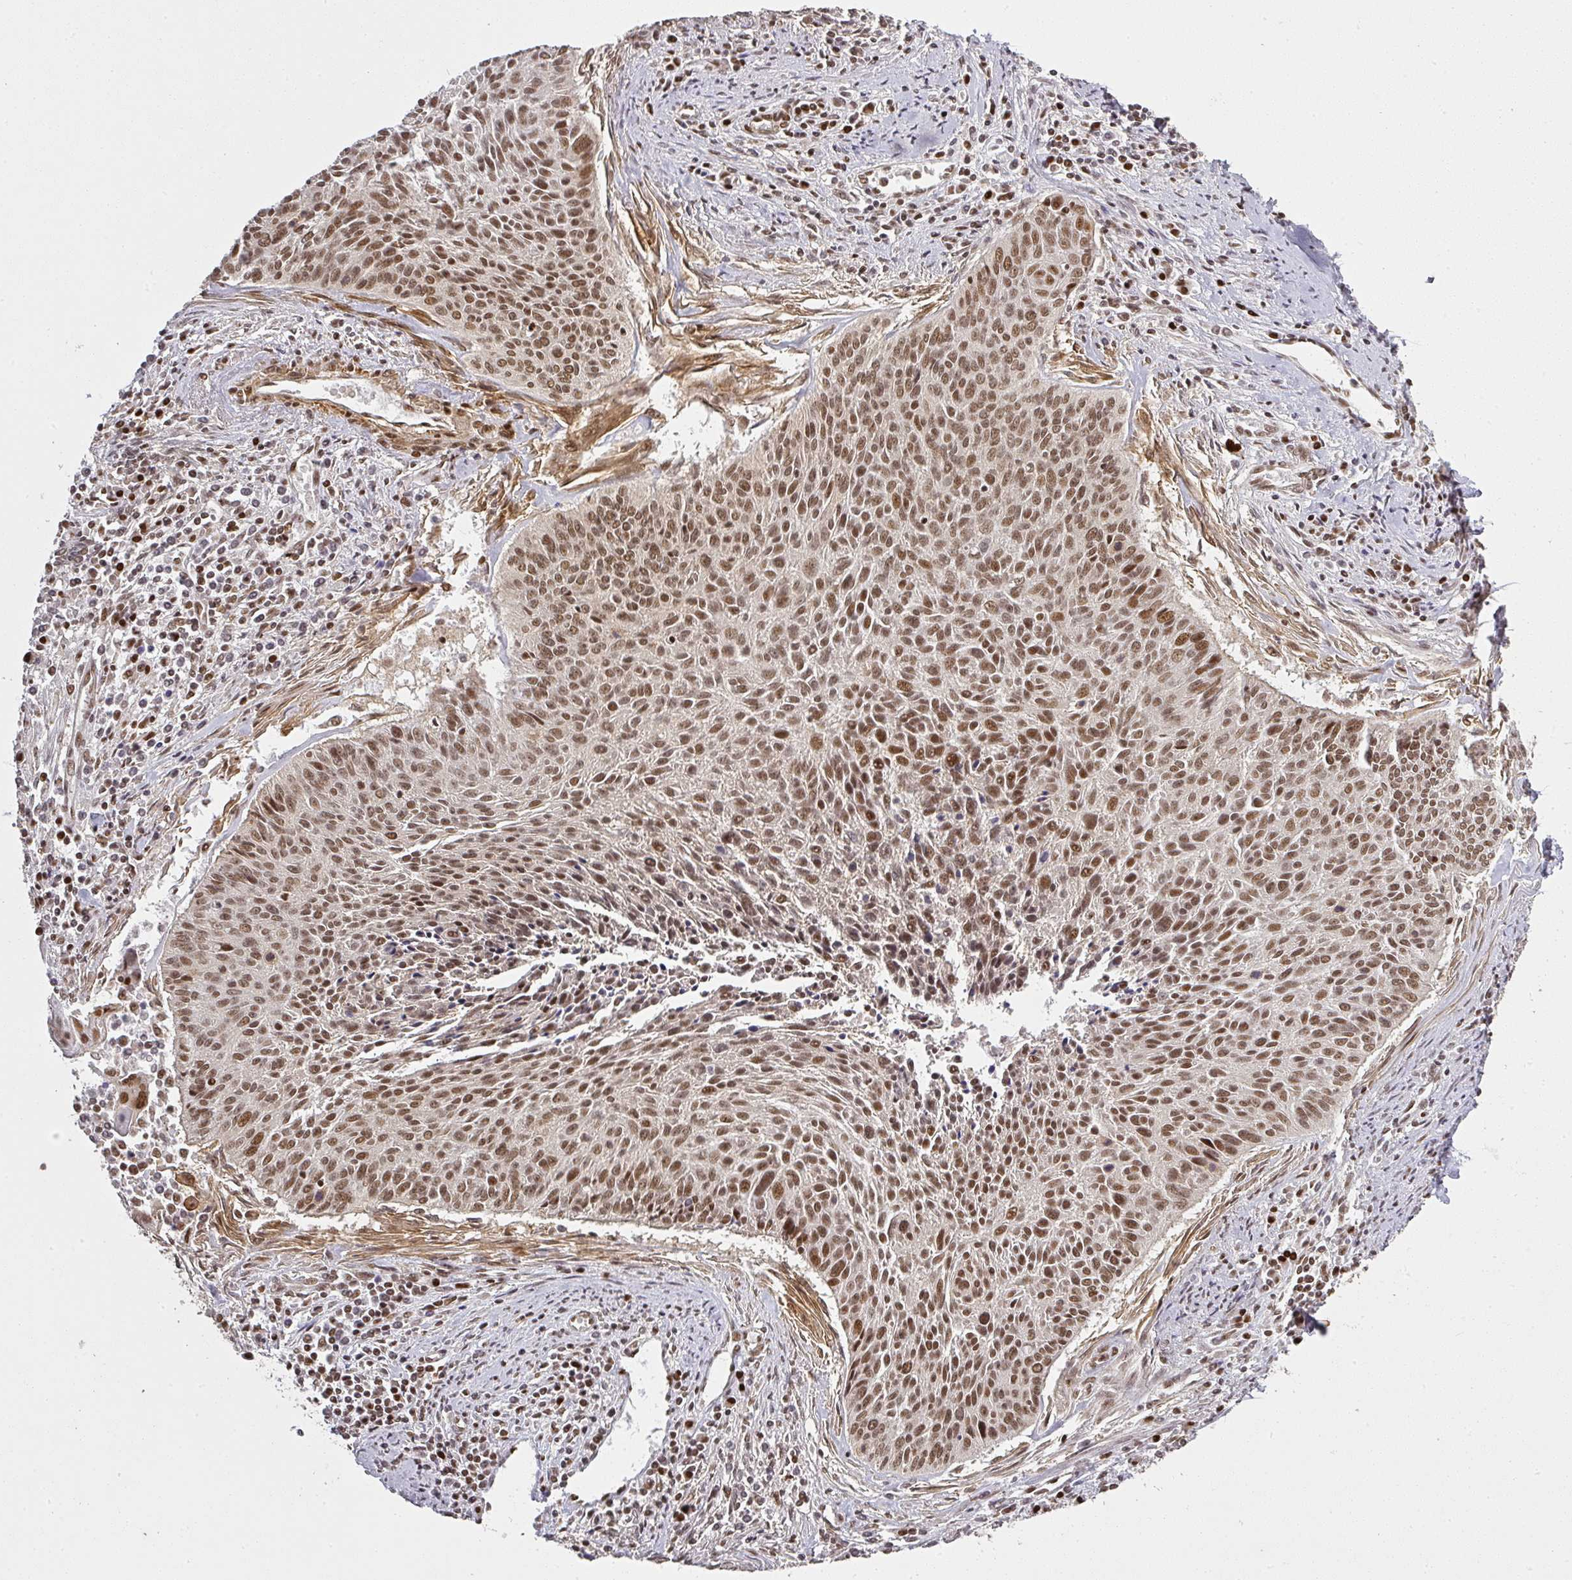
{"staining": {"intensity": "moderate", "quantity": ">75%", "location": "nuclear"}, "tissue": "cervical cancer", "cell_type": "Tumor cells", "image_type": "cancer", "snomed": [{"axis": "morphology", "description": "Squamous cell carcinoma, NOS"}, {"axis": "topography", "description": "Cervix"}], "caption": "The histopathology image exhibits a brown stain indicating the presence of a protein in the nuclear of tumor cells in cervical cancer.", "gene": "GPRIN2", "patient": {"sex": "female", "age": 55}}